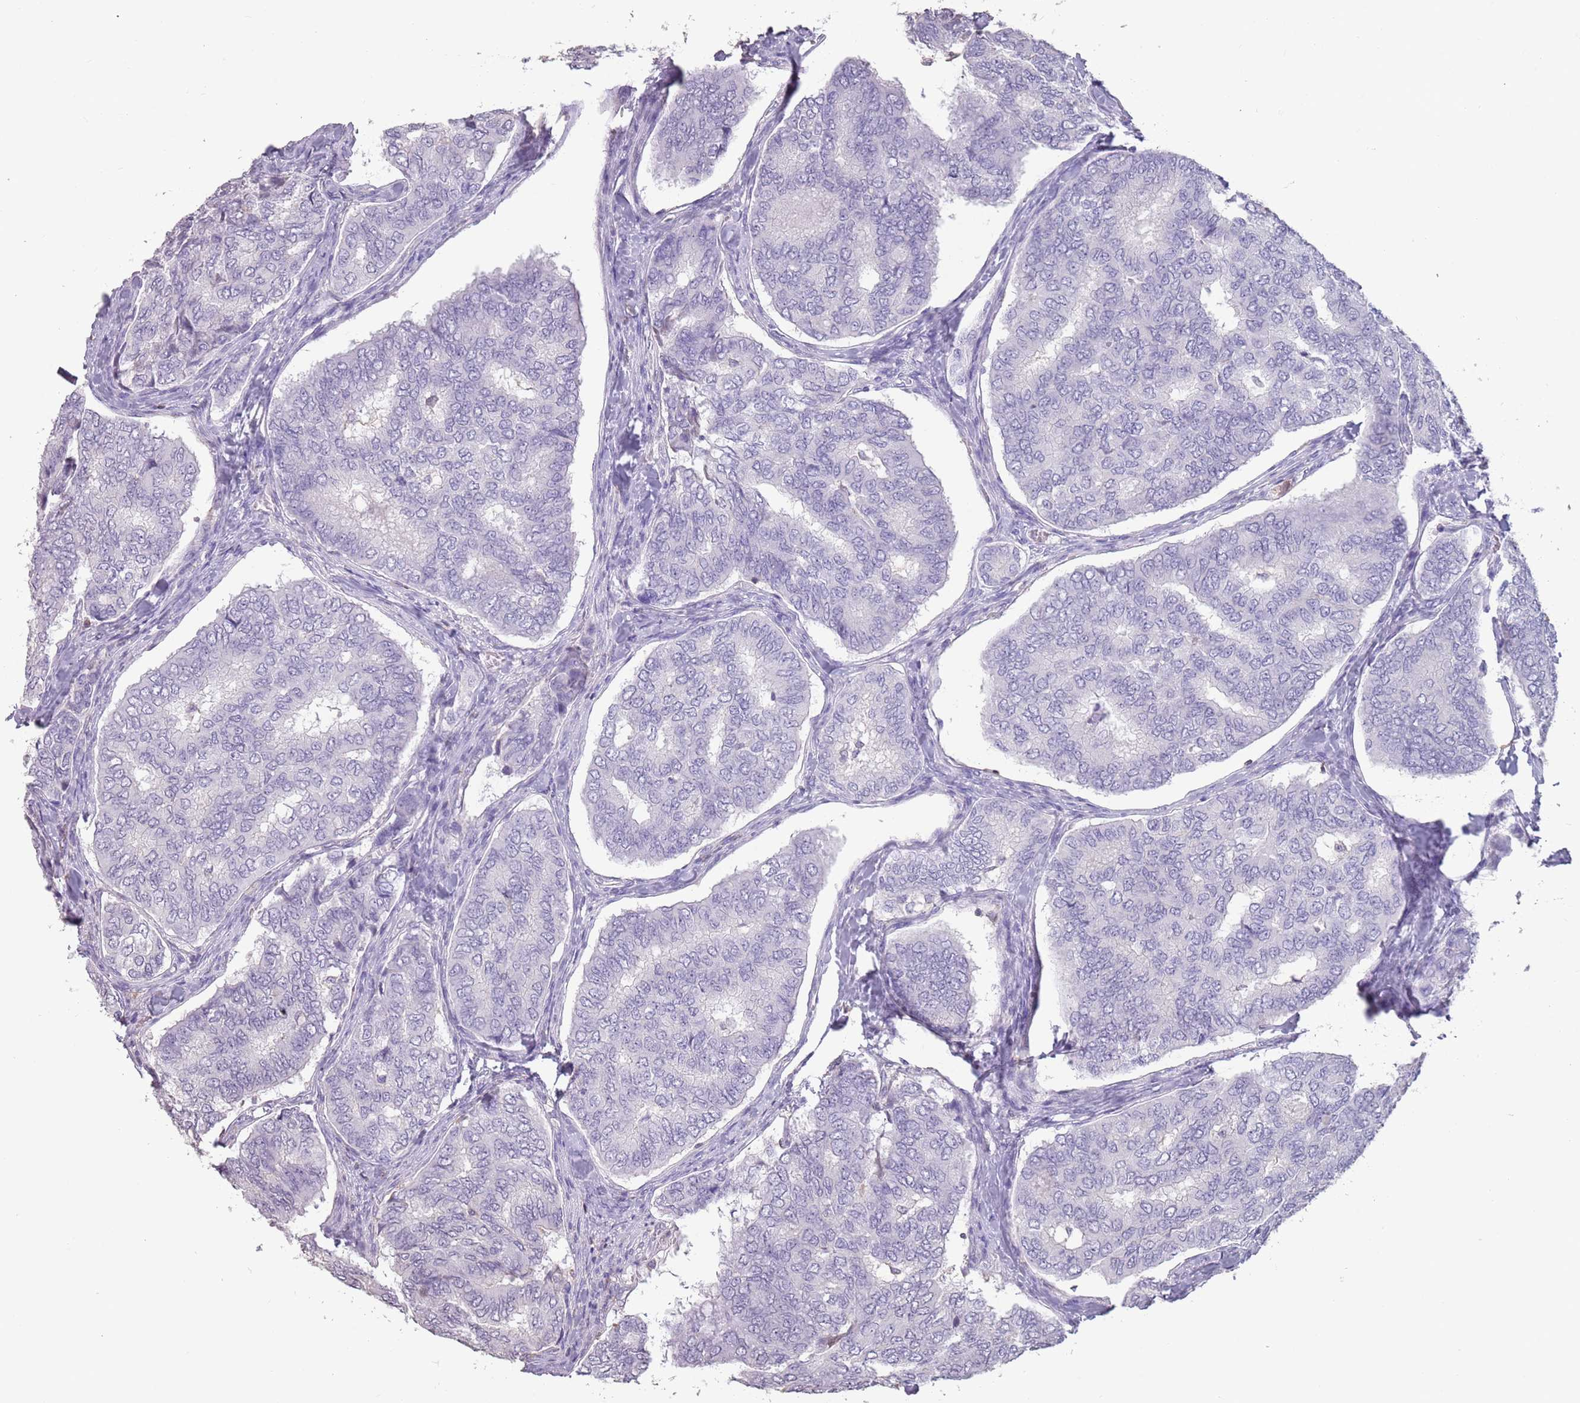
{"staining": {"intensity": "negative", "quantity": "none", "location": "none"}, "tissue": "thyroid cancer", "cell_type": "Tumor cells", "image_type": "cancer", "snomed": [{"axis": "morphology", "description": "Papillary adenocarcinoma, NOS"}, {"axis": "topography", "description": "Thyroid gland"}], "caption": "DAB immunohistochemical staining of human papillary adenocarcinoma (thyroid) shows no significant expression in tumor cells.", "gene": "SUN5", "patient": {"sex": "female", "age": 35}}